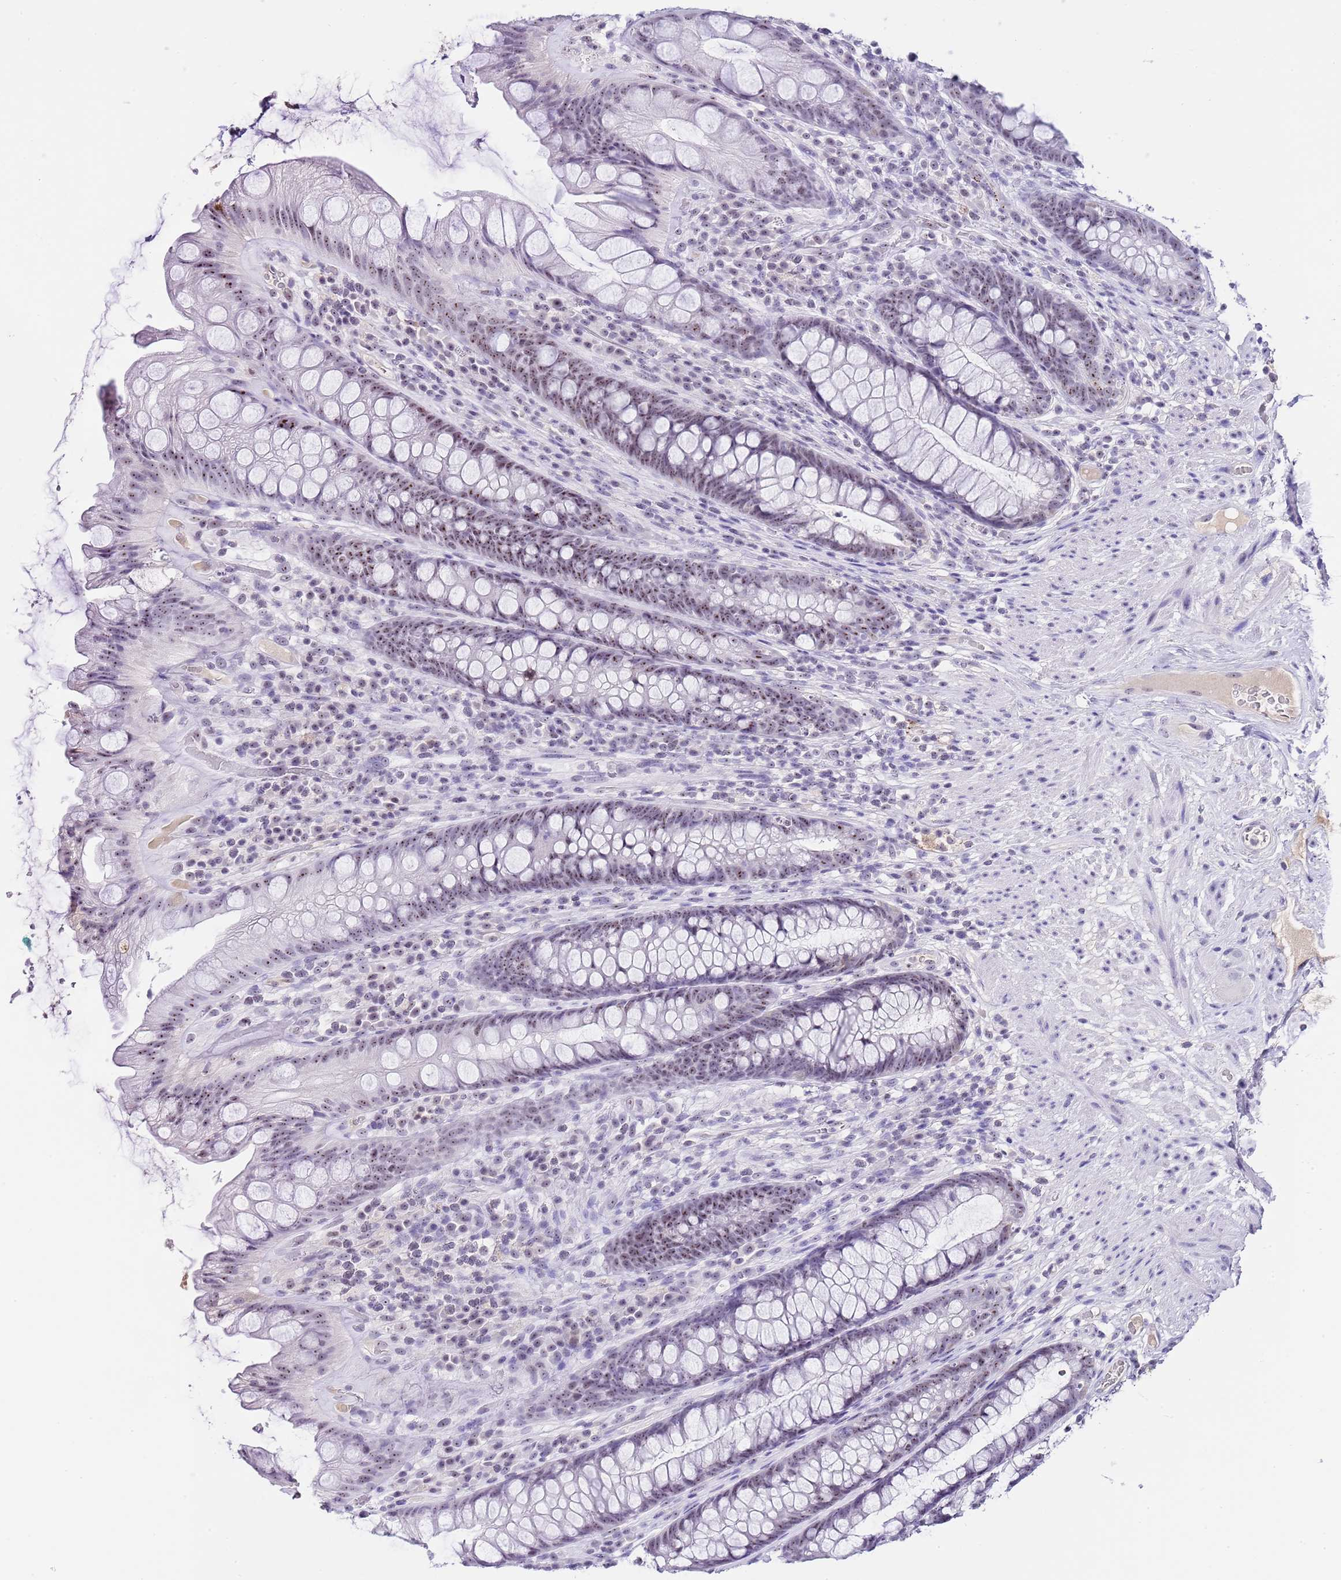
{"staining": {"intensity": "weak", "quantity": "25%-75%", "location": "nuclear"}, "tissue": "rectum", "cell_type": "Glandular cells", "image_type": "normal", "snomed": [{"axis": "morphology", "description": "Normal tissue, NOS"}, {"axis": "topography", "description": "Rectum"}], "caption": "Glandular cells reveal weak nuclear positivity in approximately 25%-75% of cells in unremarkable rectum.", "gene": "NOP56", "patient": {"sex": "male", "age": 74}}